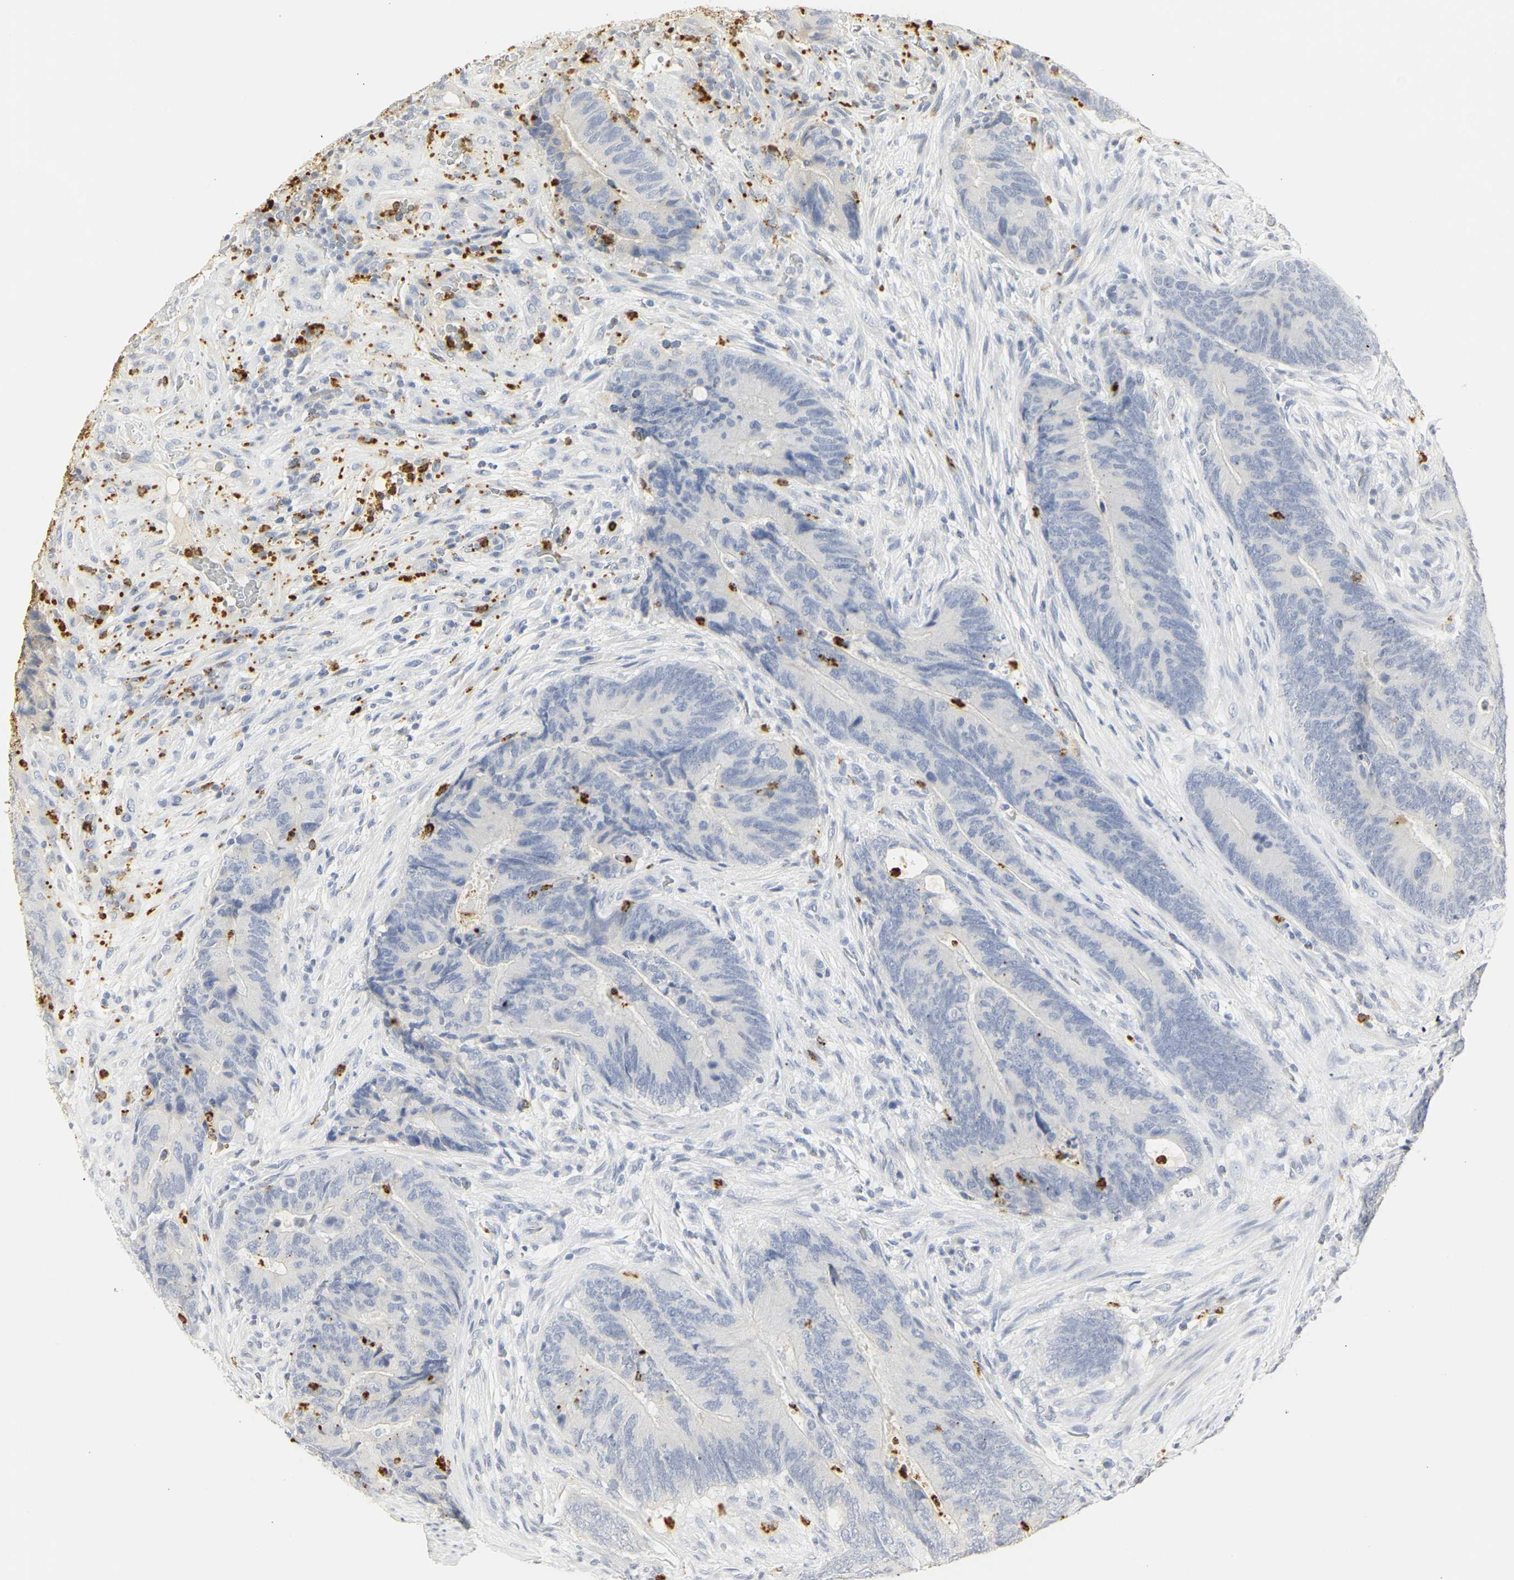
{"staining": {"intensity": "negative", "quantity": "none", "location": "none"}, "tissue": "colorectal cancer", "cell_type": "Tumor cells", "image_type": "cancer", "snomed": [{"axis": "morphology", "description": "Normal tissue, NOS"}, {"axis": "morphology", "description": "Adenocarcinoma, NOS"}, {"axis": "topography", "description": "Colon"}], "caption": "Immunohistochemistry (IHC) histopathology image of neoplastic tissue: human colorectal cancer stained with DAB displays no significant protein positivity in tumor cells. (Stains: DAB immunohistochemistry (IHC) with hematoxylin counter stain, Microscopy: brightfield microscopy at high magnification).", "gene": "MPO", "patient": {"sex": "male", "age": 56}}